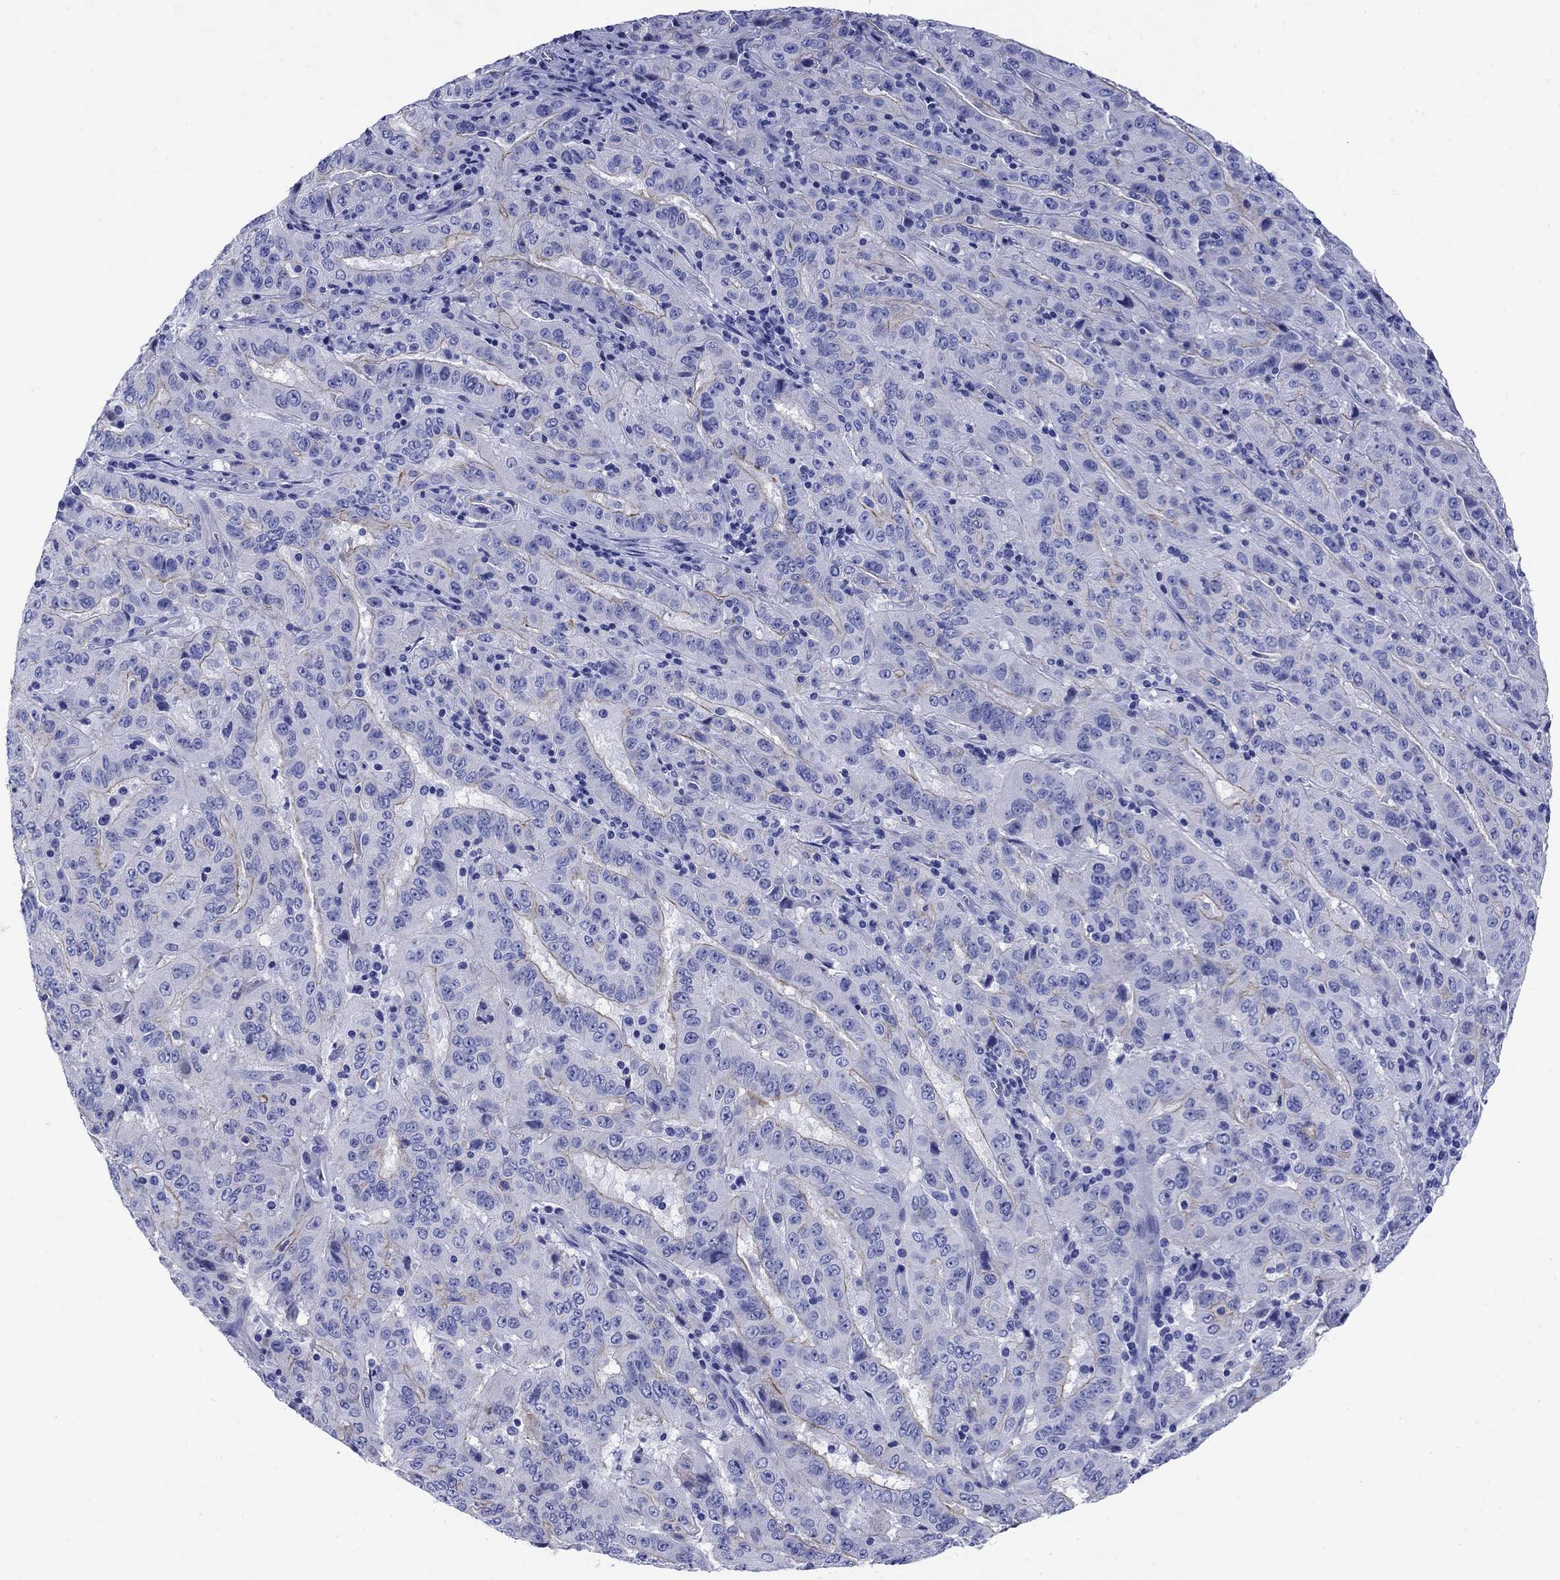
{"staining": {"intensity": "moderate", "quantity": "<25%", "location": "cytoplasmic/membranous"}, "tissue": "pancreatic cancer", "cell_type": "Tumor cells", "image_type": "cancer", "snomed": [{"axis": "morphology", "description": "Adenocarcinoma, NOS"}, {"axis": "topography", "description": "Pancreas"}], "caption": "Tumor cells exhibit moderate cytoplasmic/membranous staining in approximately <25% of cells in pancreatic cancer.", "gene": "SLC1A2", "patient": {"sex": "male", "age": 63}}